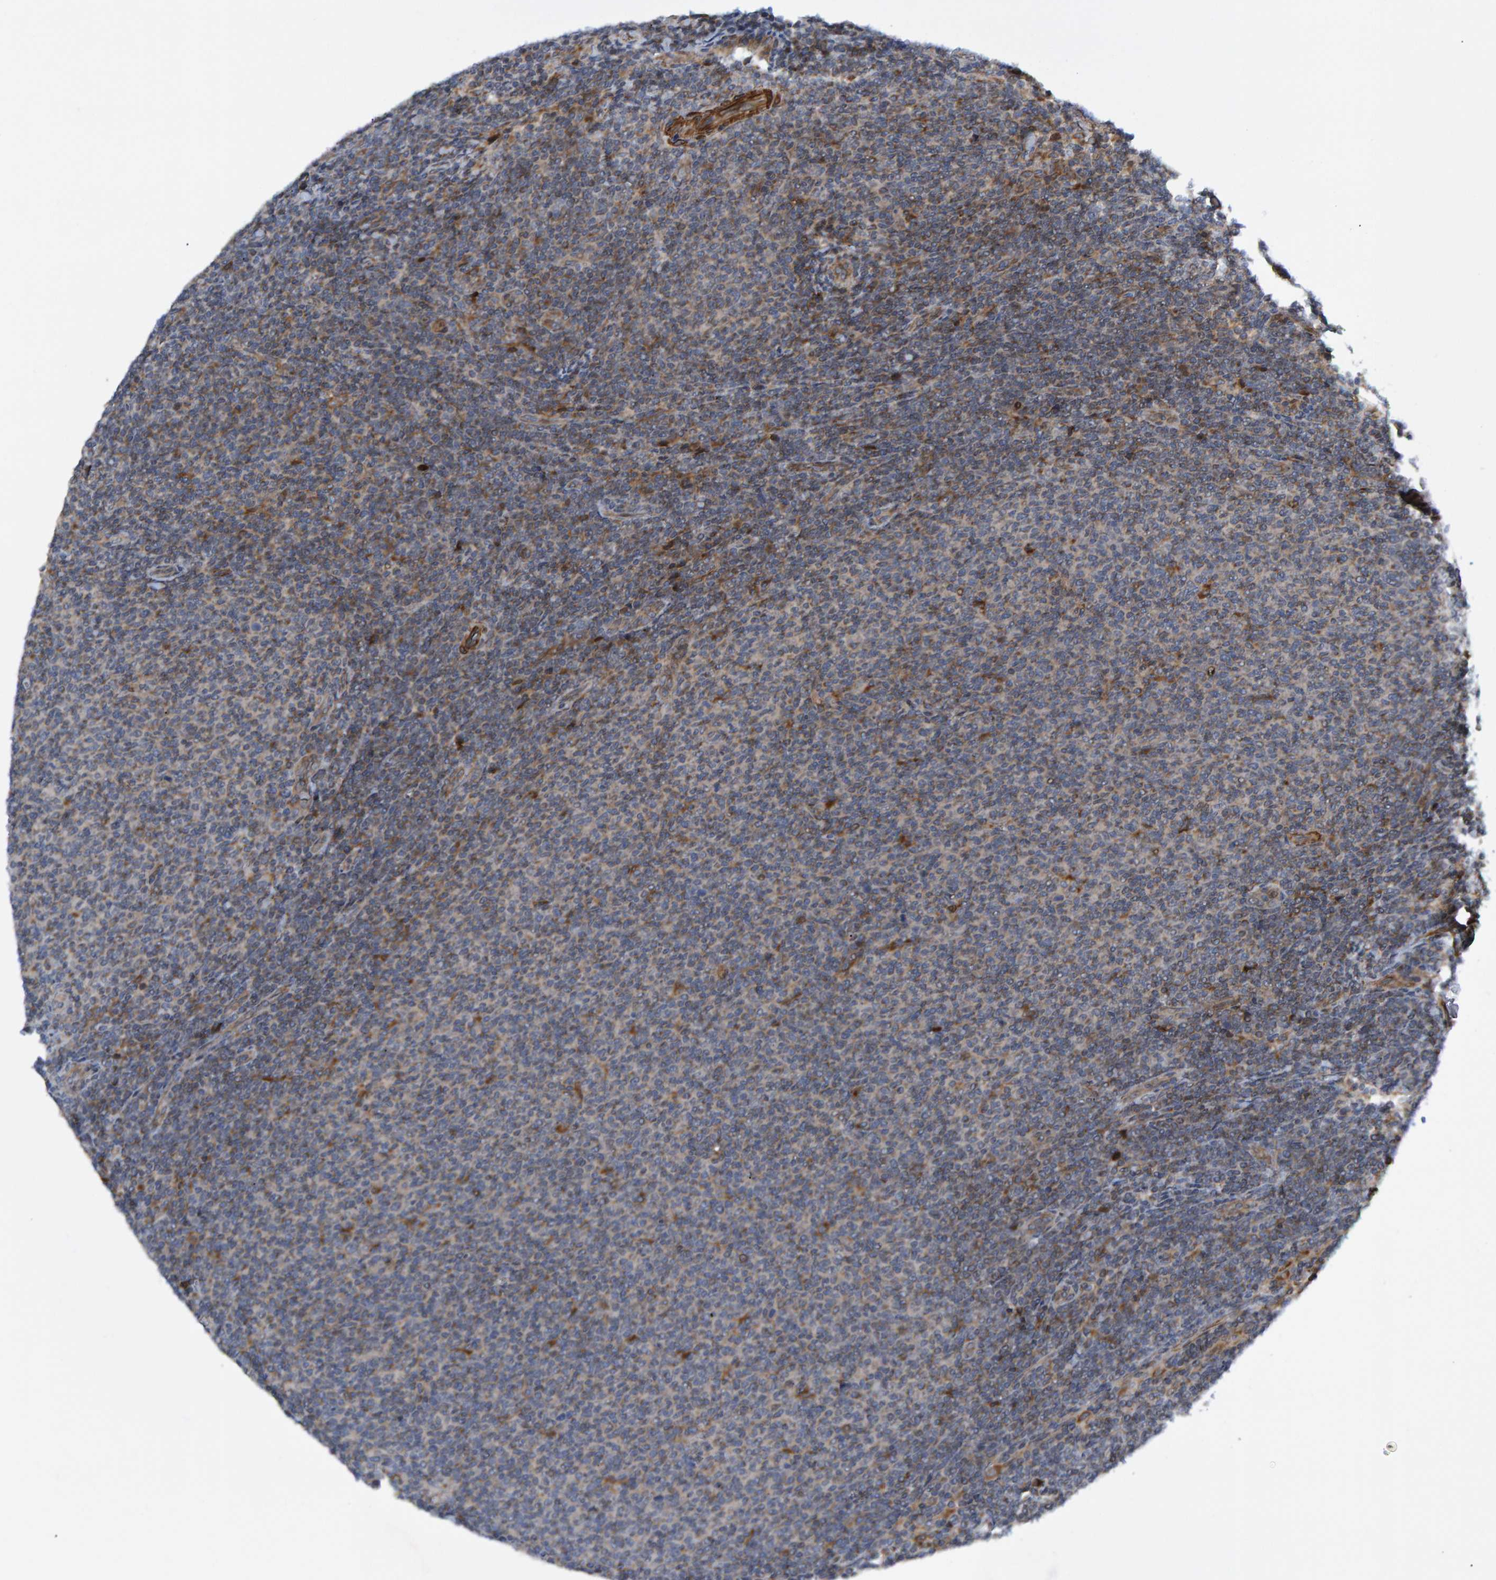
{"staining": {"intensity": "weak", "quantity": "<25%", "location": "cytoplasmic/membranous"}, "tissue": "lymphoma", "cell_type": "Tumor cells", "image_type": "cancer", "snomed": [{"axis": "morphology", "description": "Malignant lymphoma, non-Hodgkin's type, Low grade"}, {"axis": "topography", "description": "Lymph node"}], "caption": "A histopathology image of lymphoma stained for a protein displays no brown staining in tumor cells.", "gene": "ATP6V1H", "patient": {"sex": "male", "age": 66}}